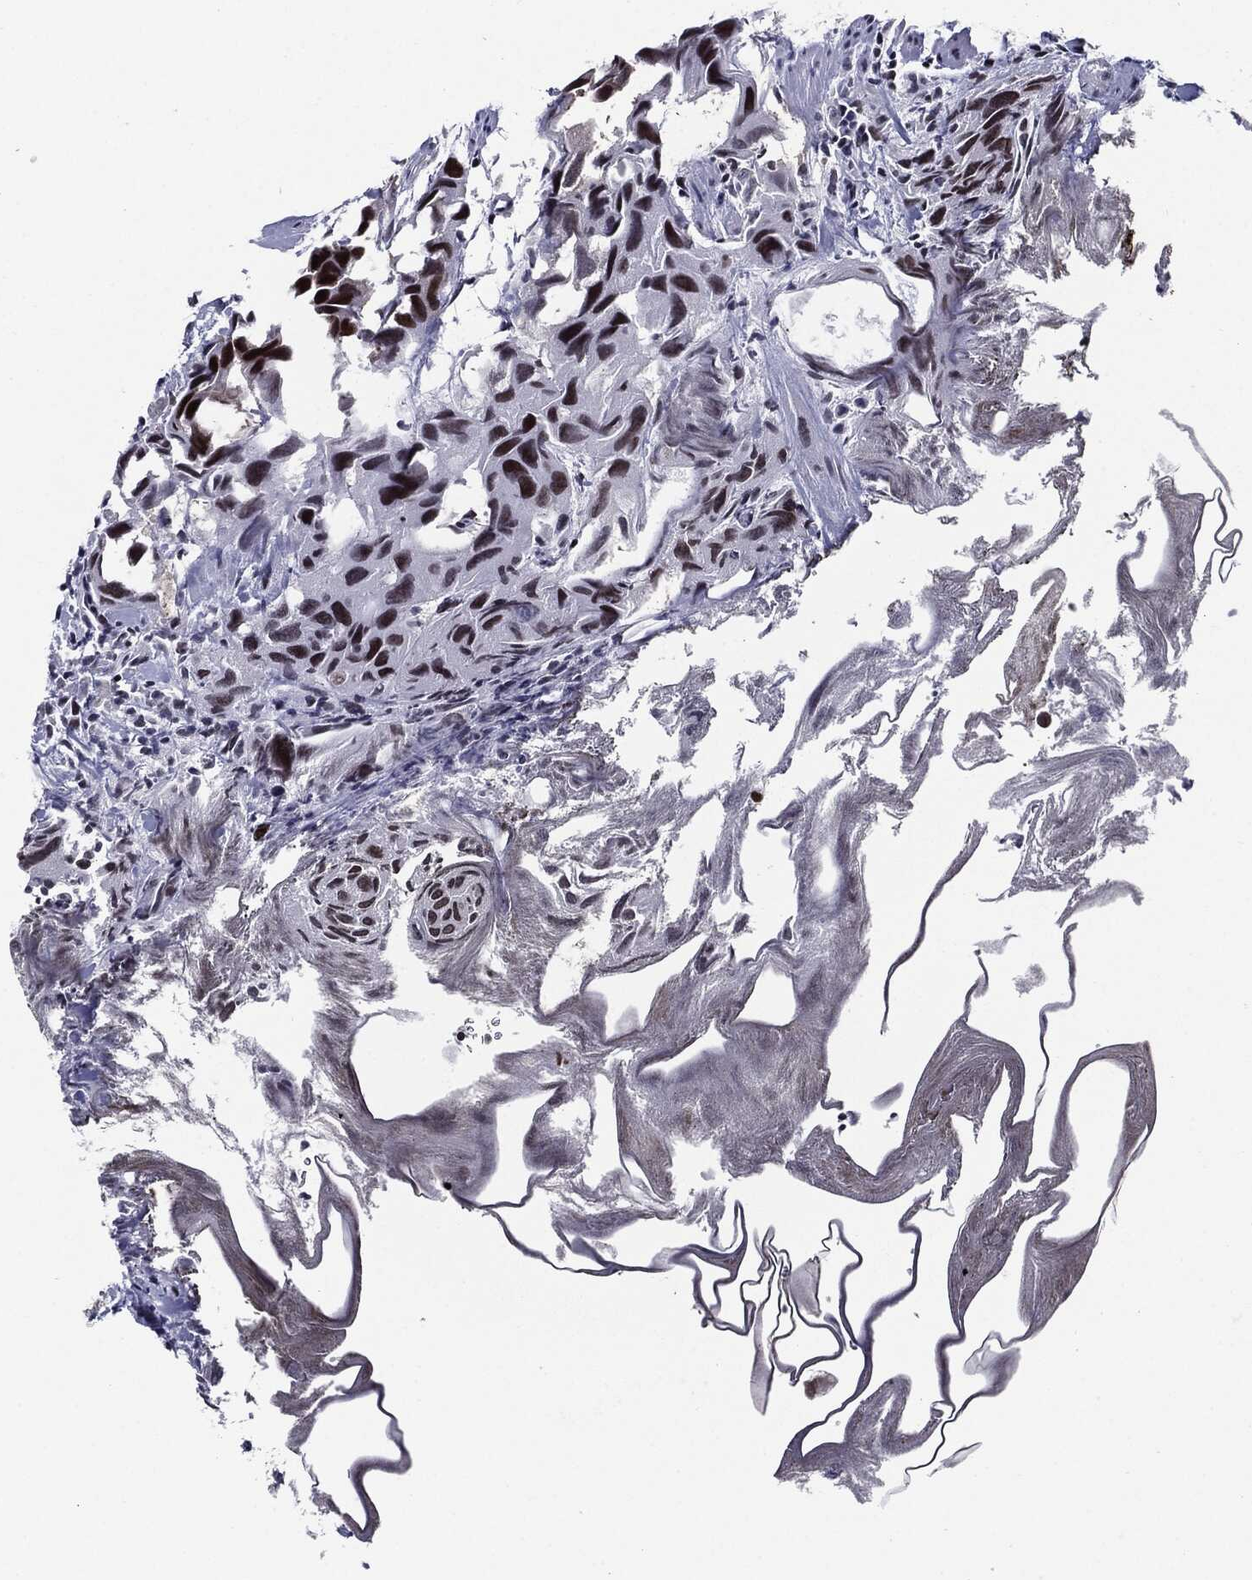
{"staining": {"intensity": "moderate", "quantity": "25%-75%", "location": "nuclear"}, "tissue": "urothelial cancer", "cell_type": "Tumor cells", "image_type": "cancer", "snomed": [{"axis": "morphology", "description": "Urothelial carcinoma, High grade"}, {"axis": "topography", "description": "Urinary bladder"}], "caption": "High-grade urothelial carcinoma stained with a brown dye shows moderate nuclear positive staining in approximately 25%-75% of tumor cells.", "gene": "ZFP91", "patient": {"sex": "male", "age": 79}}